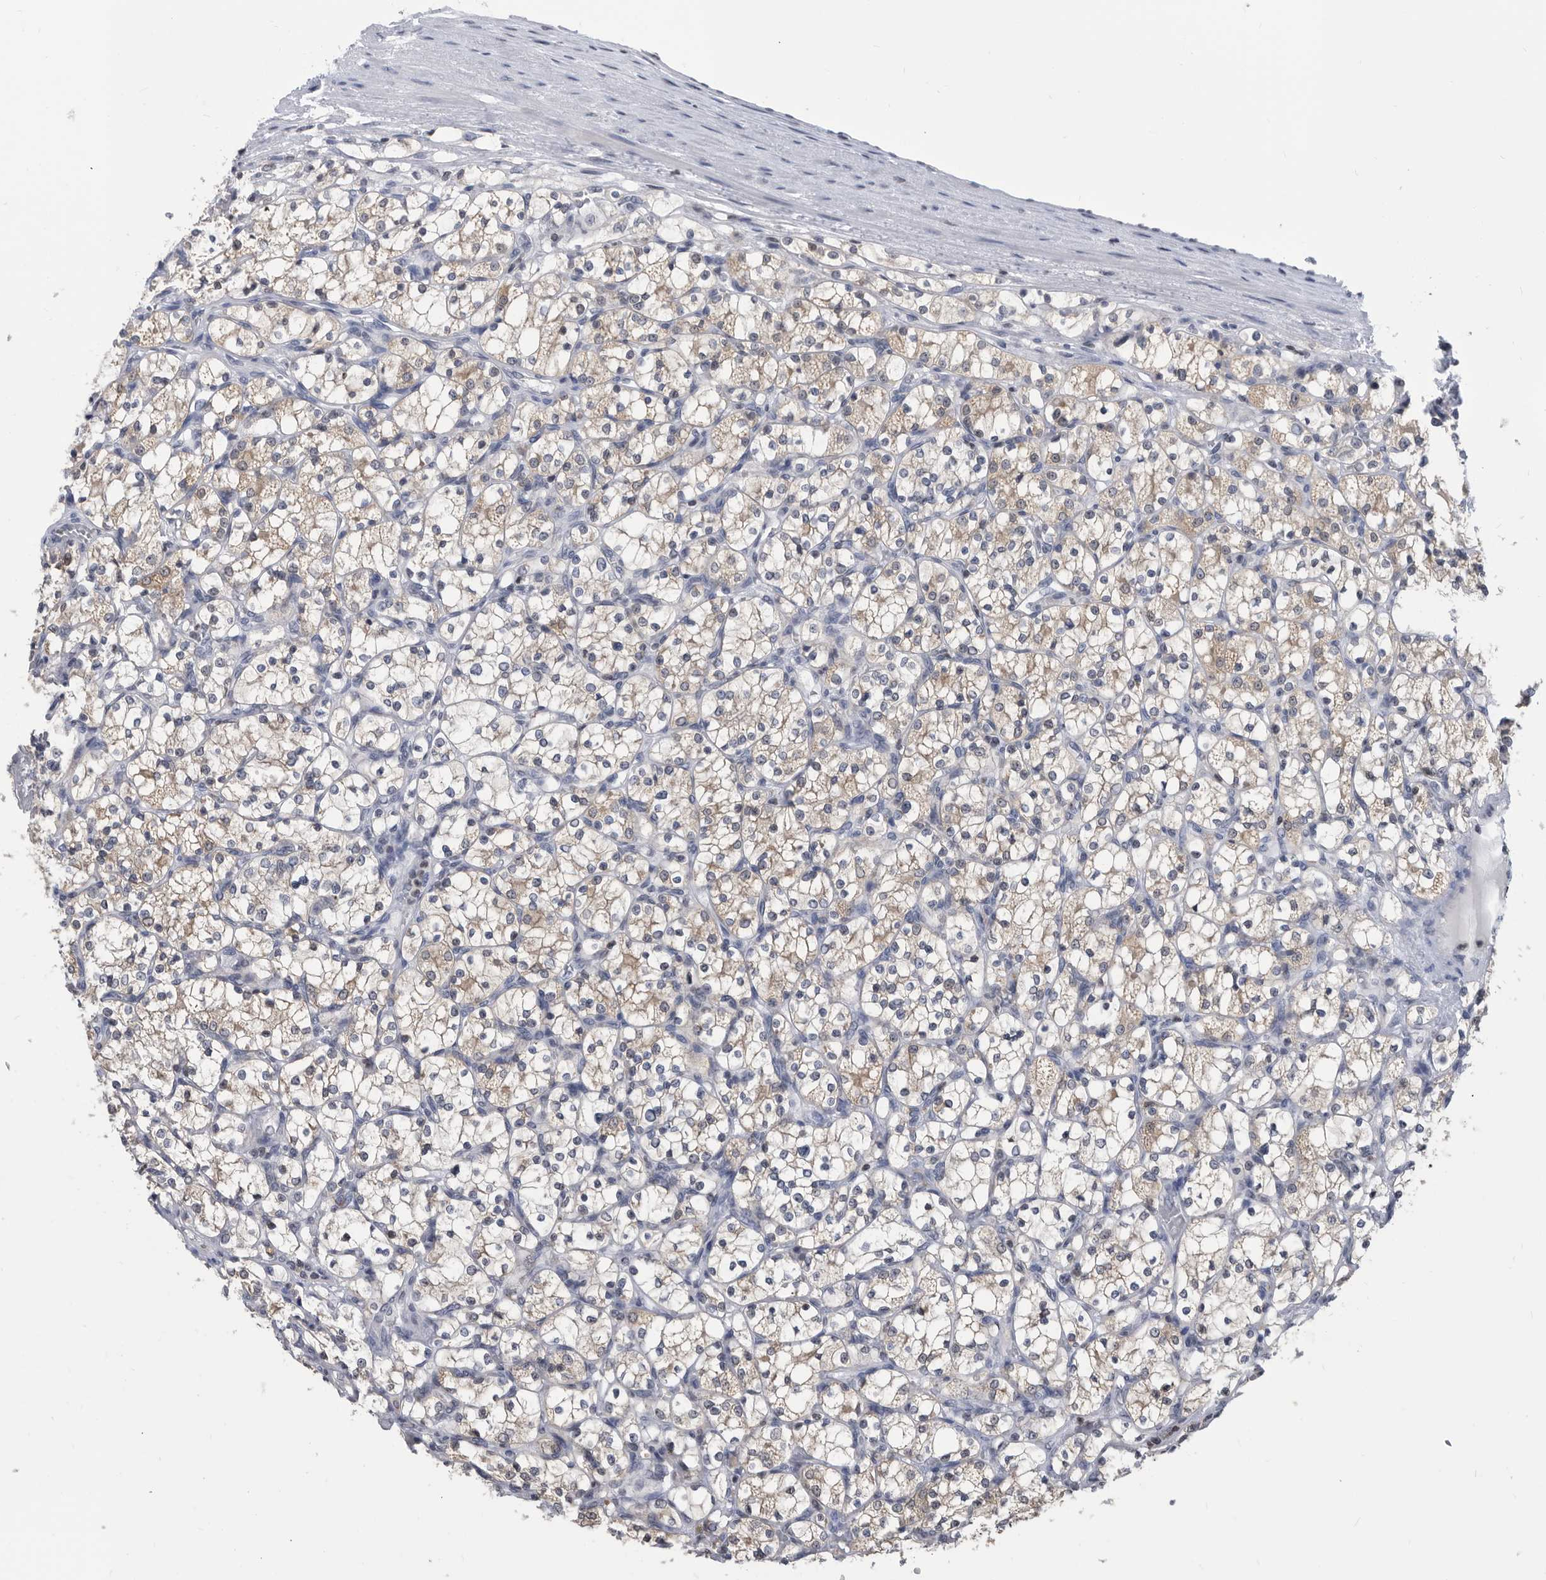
{"staining": {"intensity": "weak", "quantity": "25%-75%", "location": "cytoplasmic/membranous"}, "tissue": "renal cancer", "cell_type": "Tumor cells", "image_type": "cancer", "snomed": [{"axis": "morphology", "description": "Adenocarcinoma, NOS"}, {"axis": "topography", "description": "Kidney"}], "caption": "High-magnification brightfield microscopy of renal cancer (adenocarcinoma) stained with DAB (3,3'-diaminobenzidine) (brown) and counterstained with hematoxylin (blue). tumor cells exhibit weak cytoplasmic/membranous expression is identified in approximately25%-75% of cells.", "gene": "TSTD1", "patient": {"sex": "female", "age": 69}}